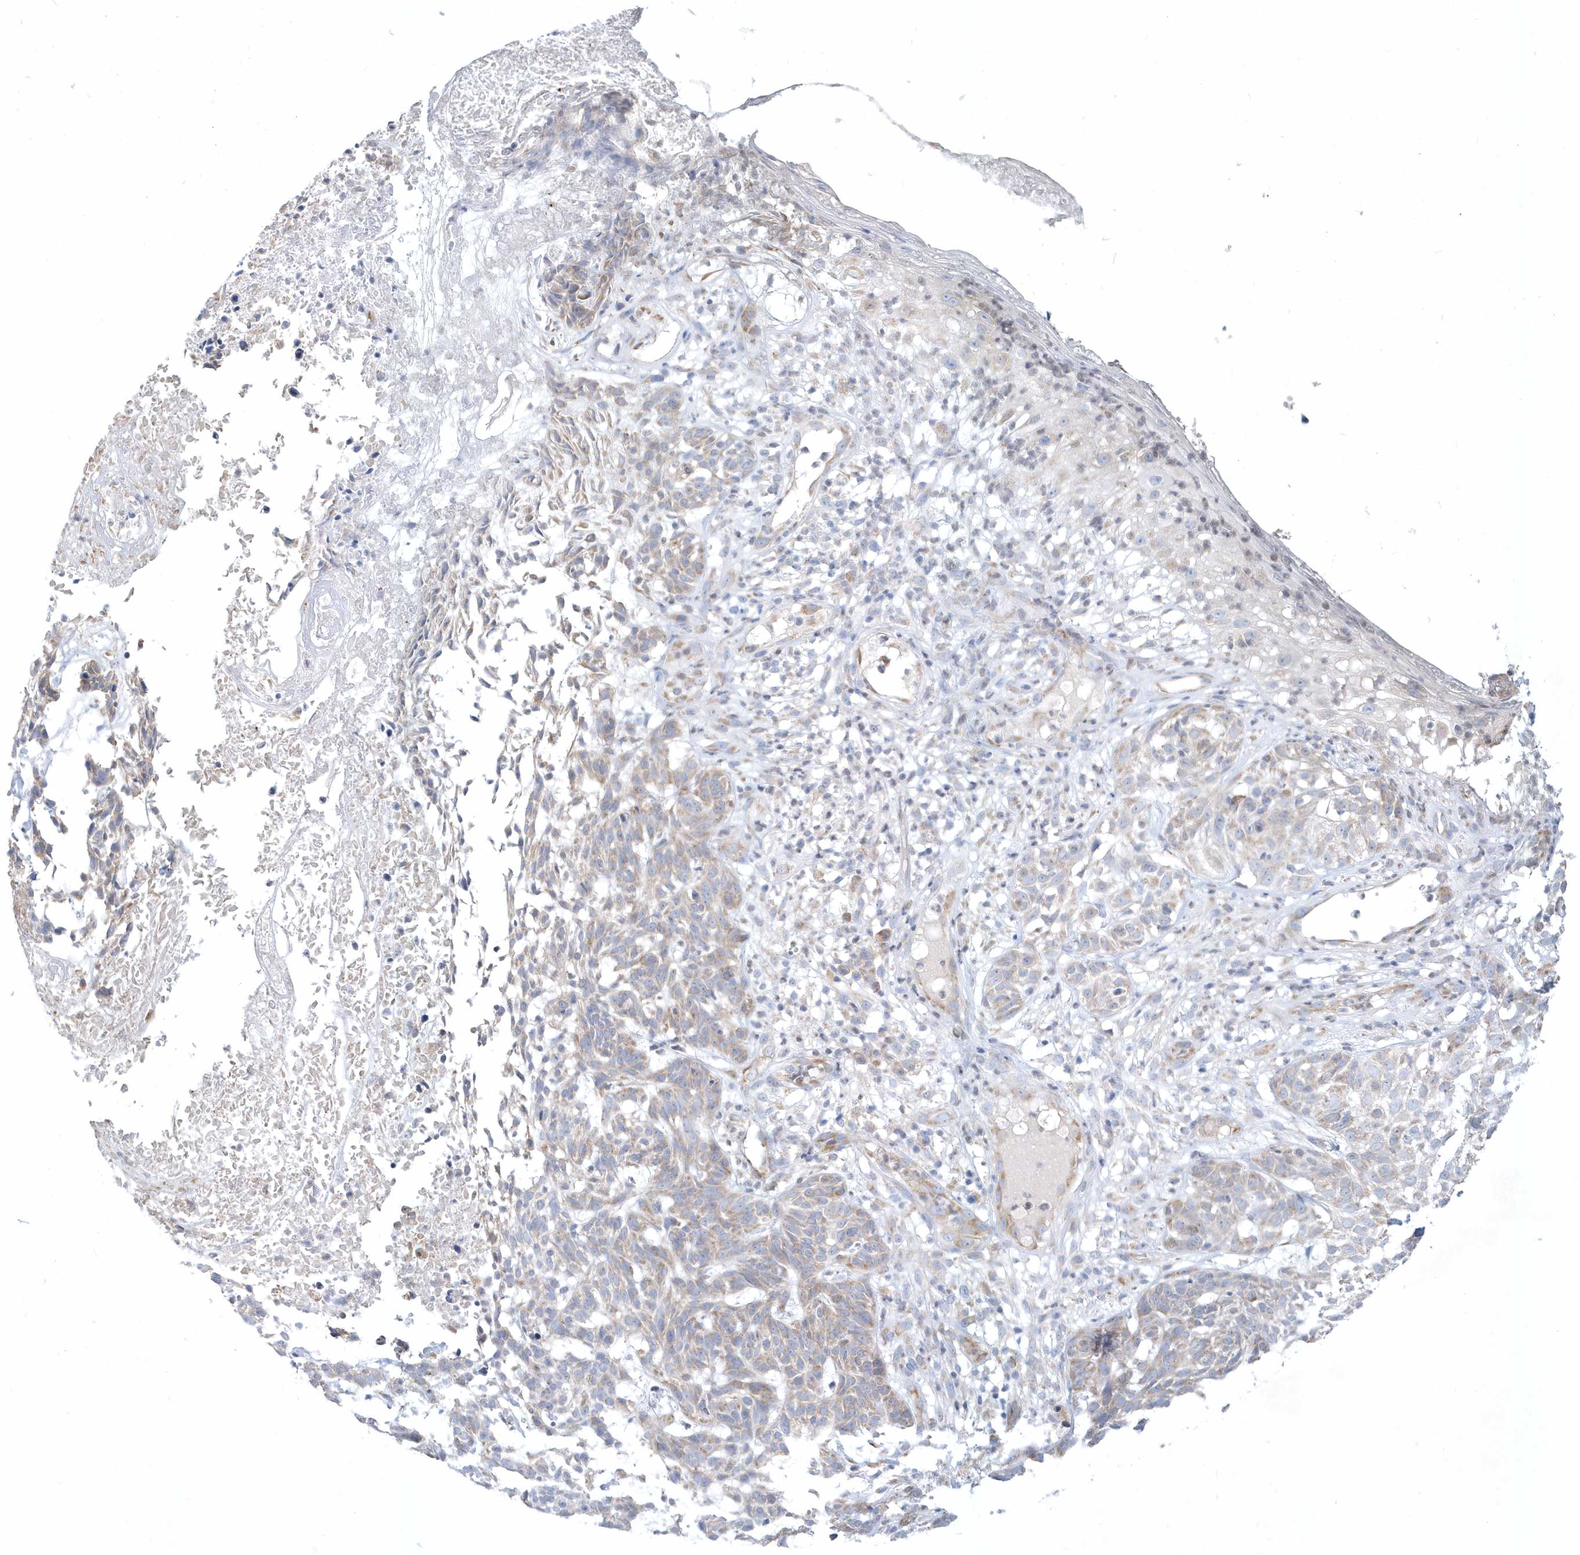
{"staining": {"intensity": "weak", "quantity": "<25%", "location": "cytoplasmic/membranous"}, "tissue": "skin cancer", "cell_type": "Tumor cells", "image_type": "cancer", "snomed": [{"axis": "morphology", "description": "Basal cell carcinoma"}, {"axis": "topography", "description": "Skin"}], "caption": "The immunohistochemistry (IHC) micrograph has no significant positivity in tumor cells of basal cell carcinoma (skin) tissue. (Immunohistochemistry, brightfield microscopy, high magnification).", "gene": "DGAT1", "patient": {"sex": "male", "age": 85}}